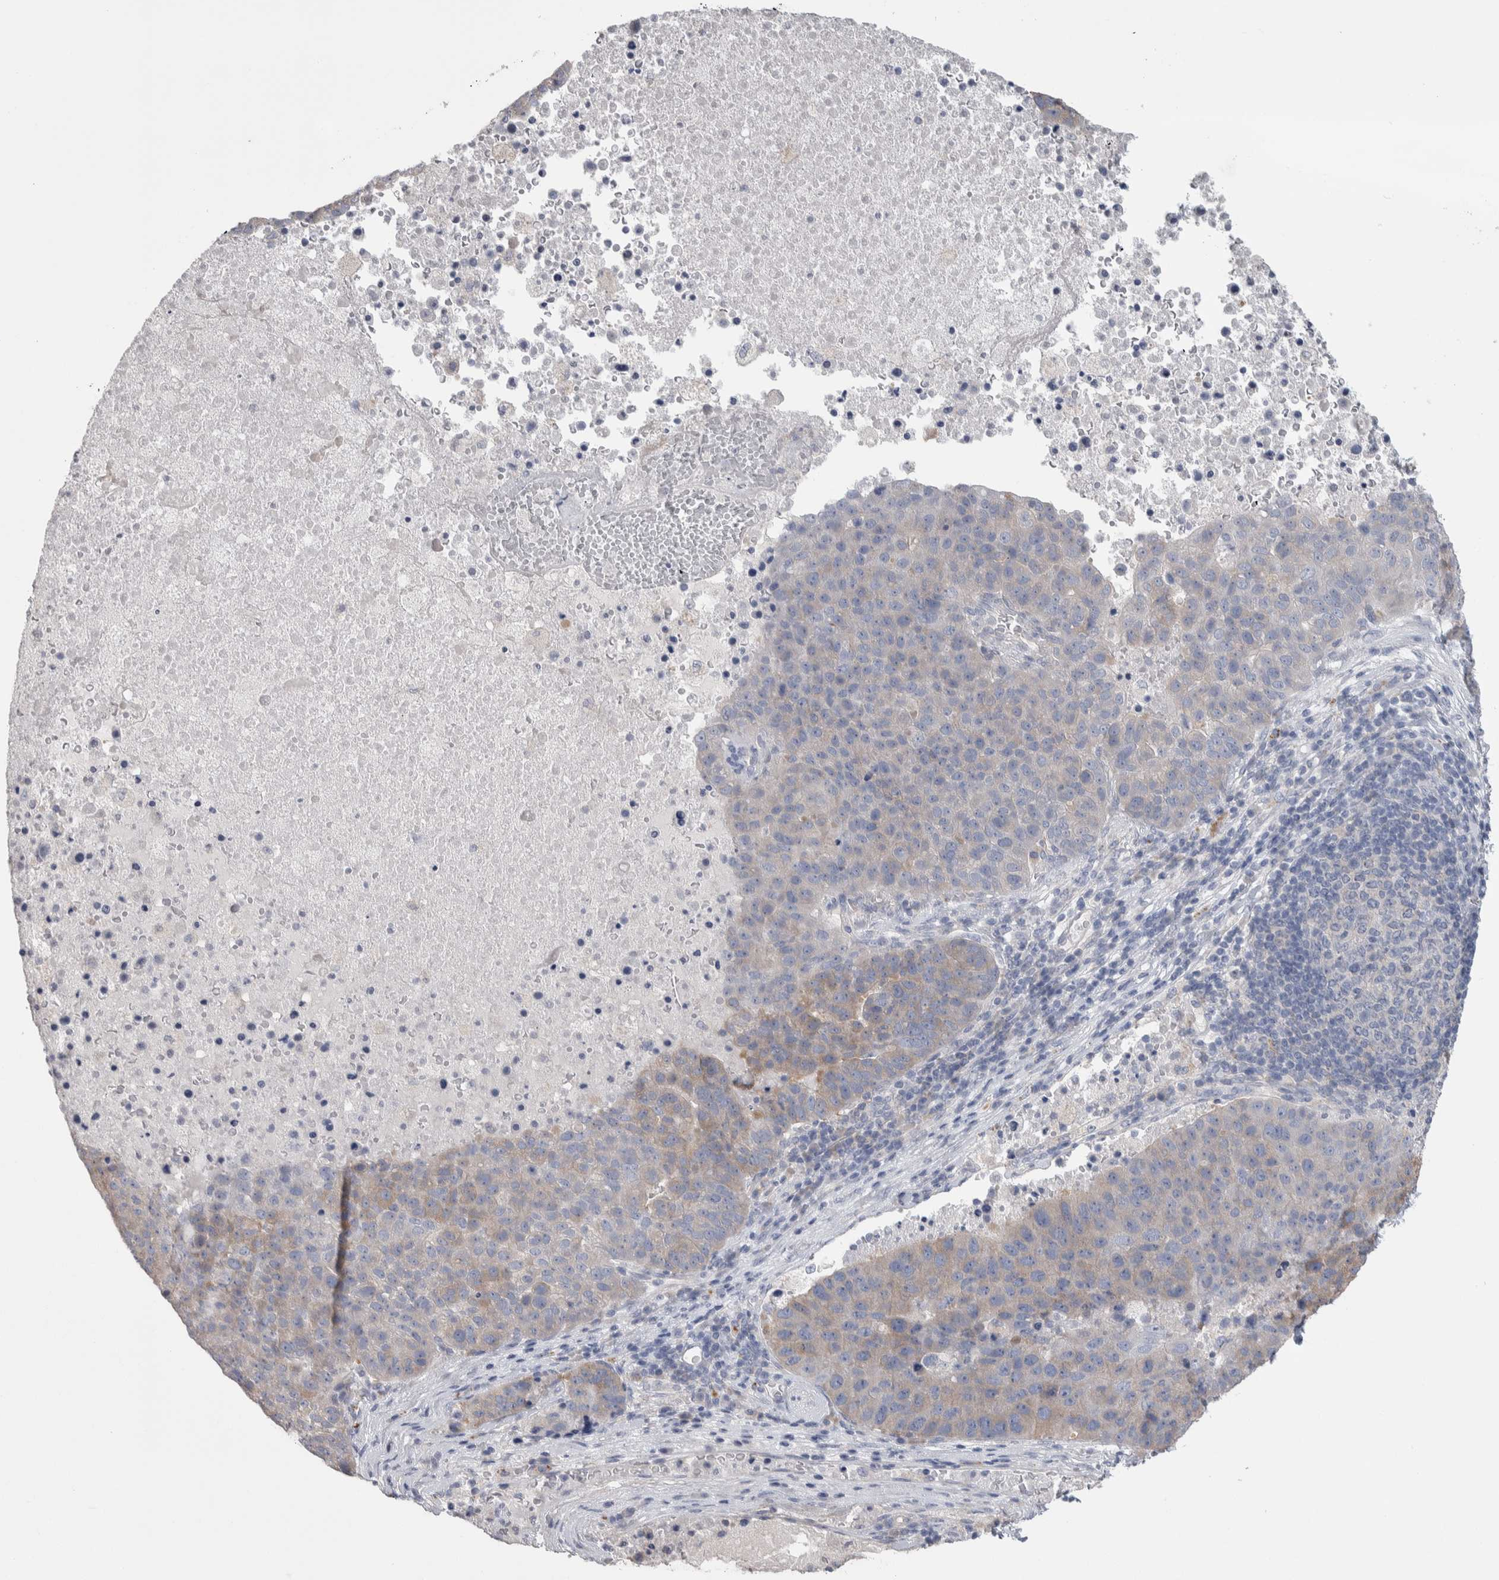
{"staining": {"intensity": "weak", "quantity": "<25%", "location": "cytoplasmic/membranous"}, "tissue": "pancreatic cancer", "cell_type": "Tumor cells", "image_type": "cancer", "snomed": [{"axis": "morphology", "description": "Adenocarcinoma, NOS"}, {"axis": "topography", "description": "Pancreas"}], "caption": "Micrograph shows no protein staining in tumor cells of pancreatic cancer (adenocarcinoma) tissue.", "gene": "GPHN", "patient": {"sex": "female", "age": 61}}